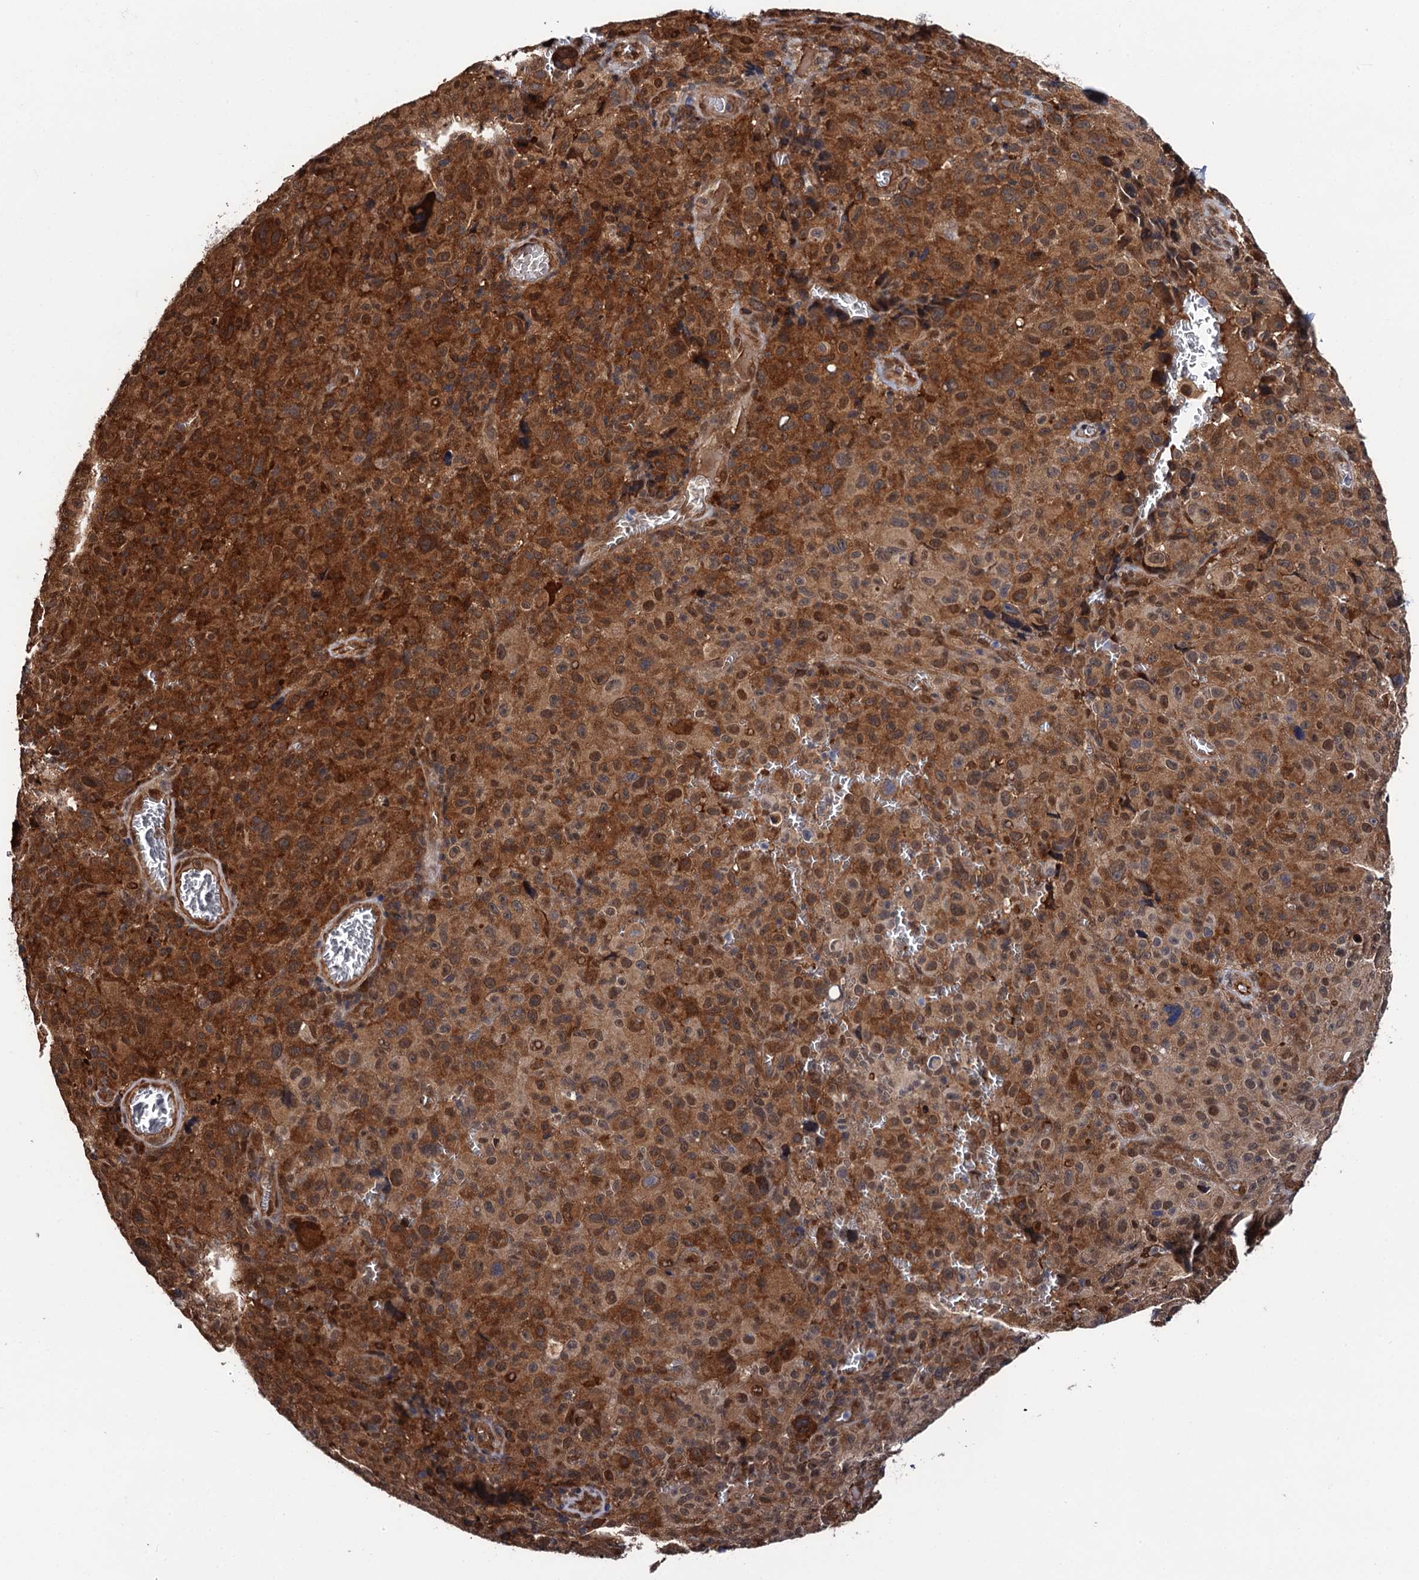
{"staining": {"intensity": "moderate", "quantity": ">75%", "location": "cytoplasmic/membranous,nuclear"}, "tissue": "melanoma", "cell_type": "Tumor cells", "image_type": "cancer", "snomed": [{"axis": "morphology", "description": "Malignant melanoma, NOS"}, {"axis": "topography", "description": "Skin"}], "caption": "Melanoma stained for a protein (brown) displays moderate cytoplasmic/membranous and nuclear positive staining in about >75% of tumor cells.", "gene": "CDC23", "patient": {"sex": "female", "age": 82}}